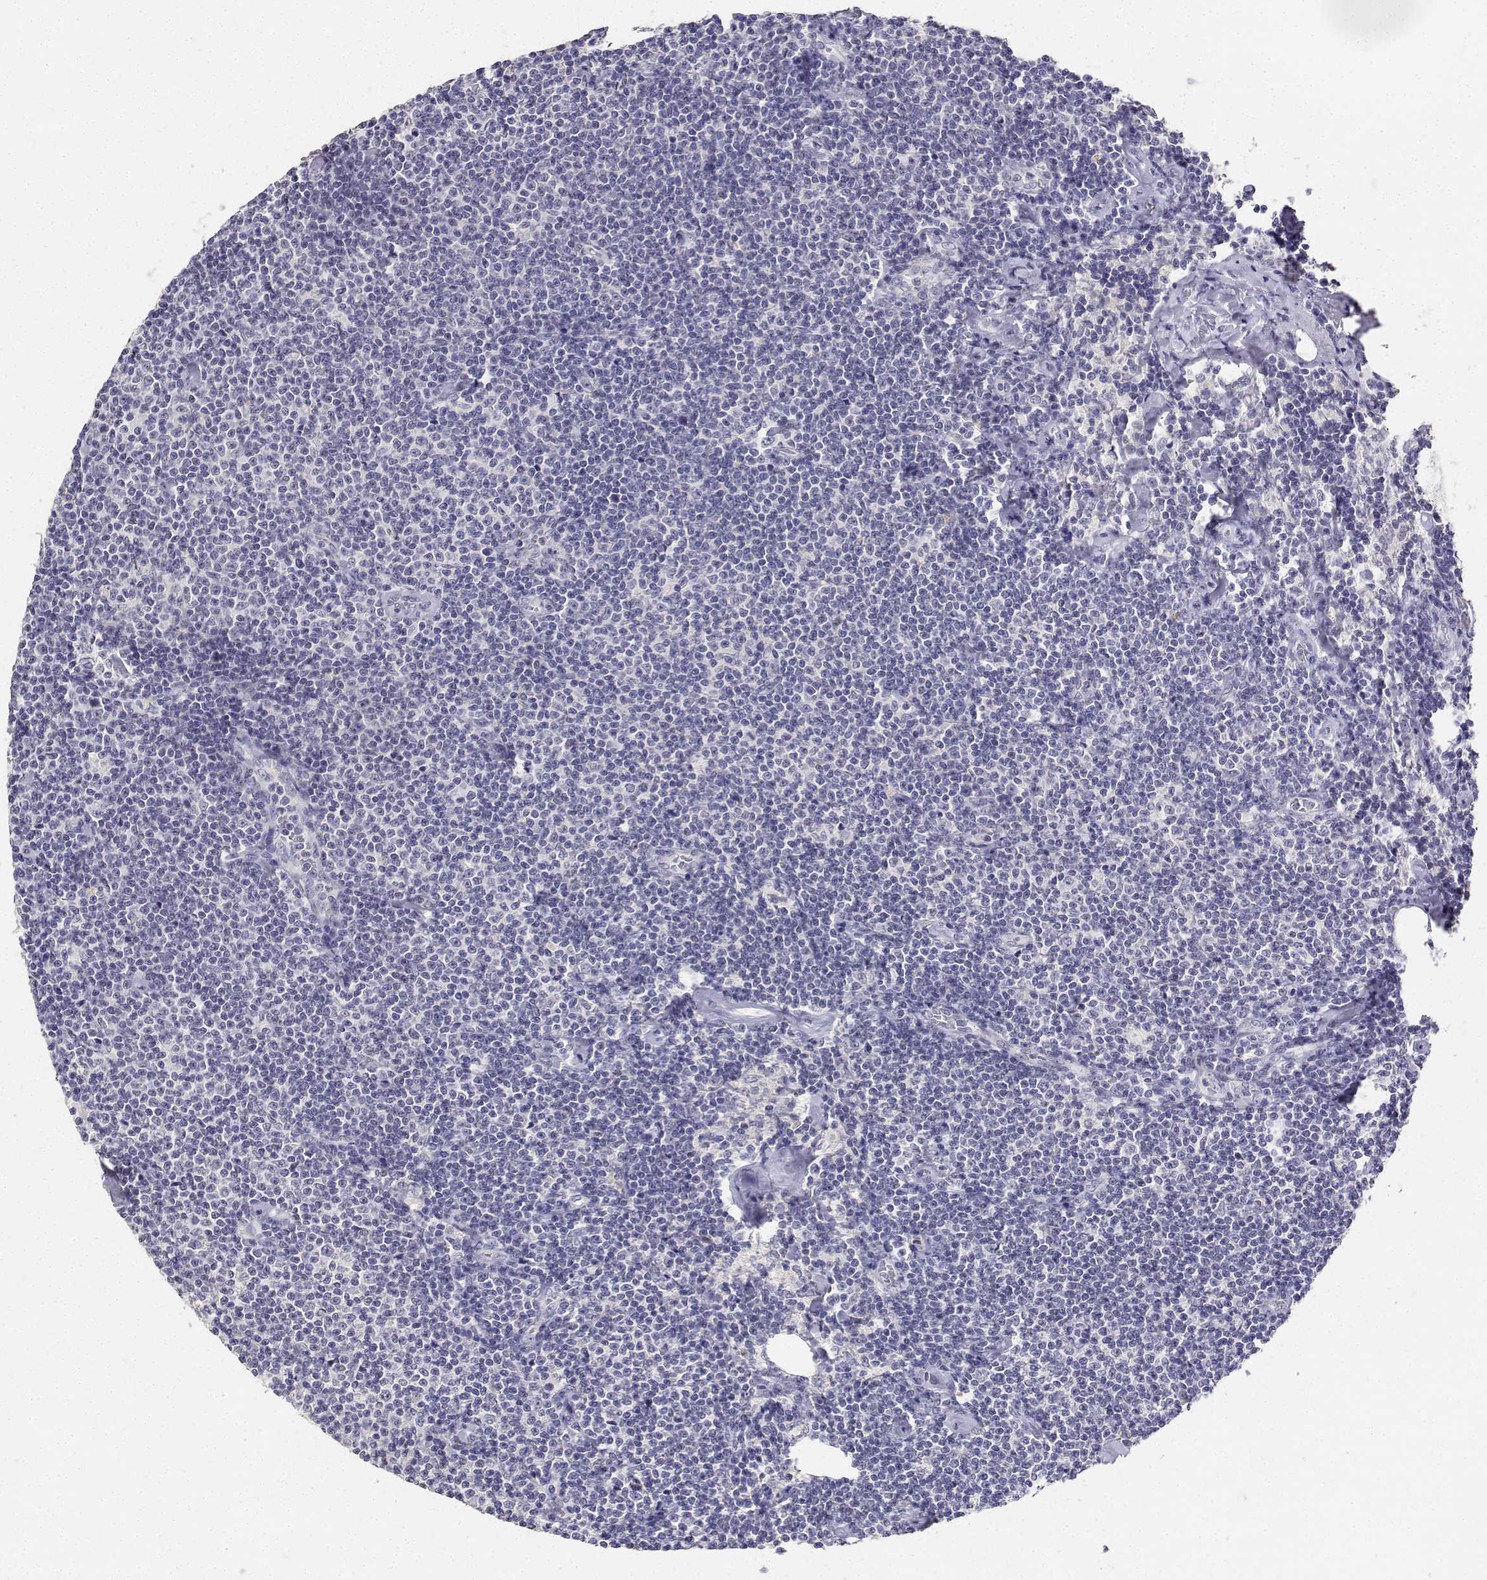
{"staining": {"intensity": "negative", "quantity": "none", "location": "none"}, "tissue": "lymphoma", "cell_type": "Tumor cells", "image_type": "cancer", "snomed": [{"axis": "morphology", "description": "Malignant lymphoma, non-Hodgkin's type, Low grade"}, {"axis": "topography", "description": "Lymph node"}], "caption": "Immunohistochemistry (IHC) histopathology image of lymphoma stained for a protein (brown), which reveals no staining in tumor cells.", "gene": "PAEP", "patient": {"sex": "male", "age": 81}}